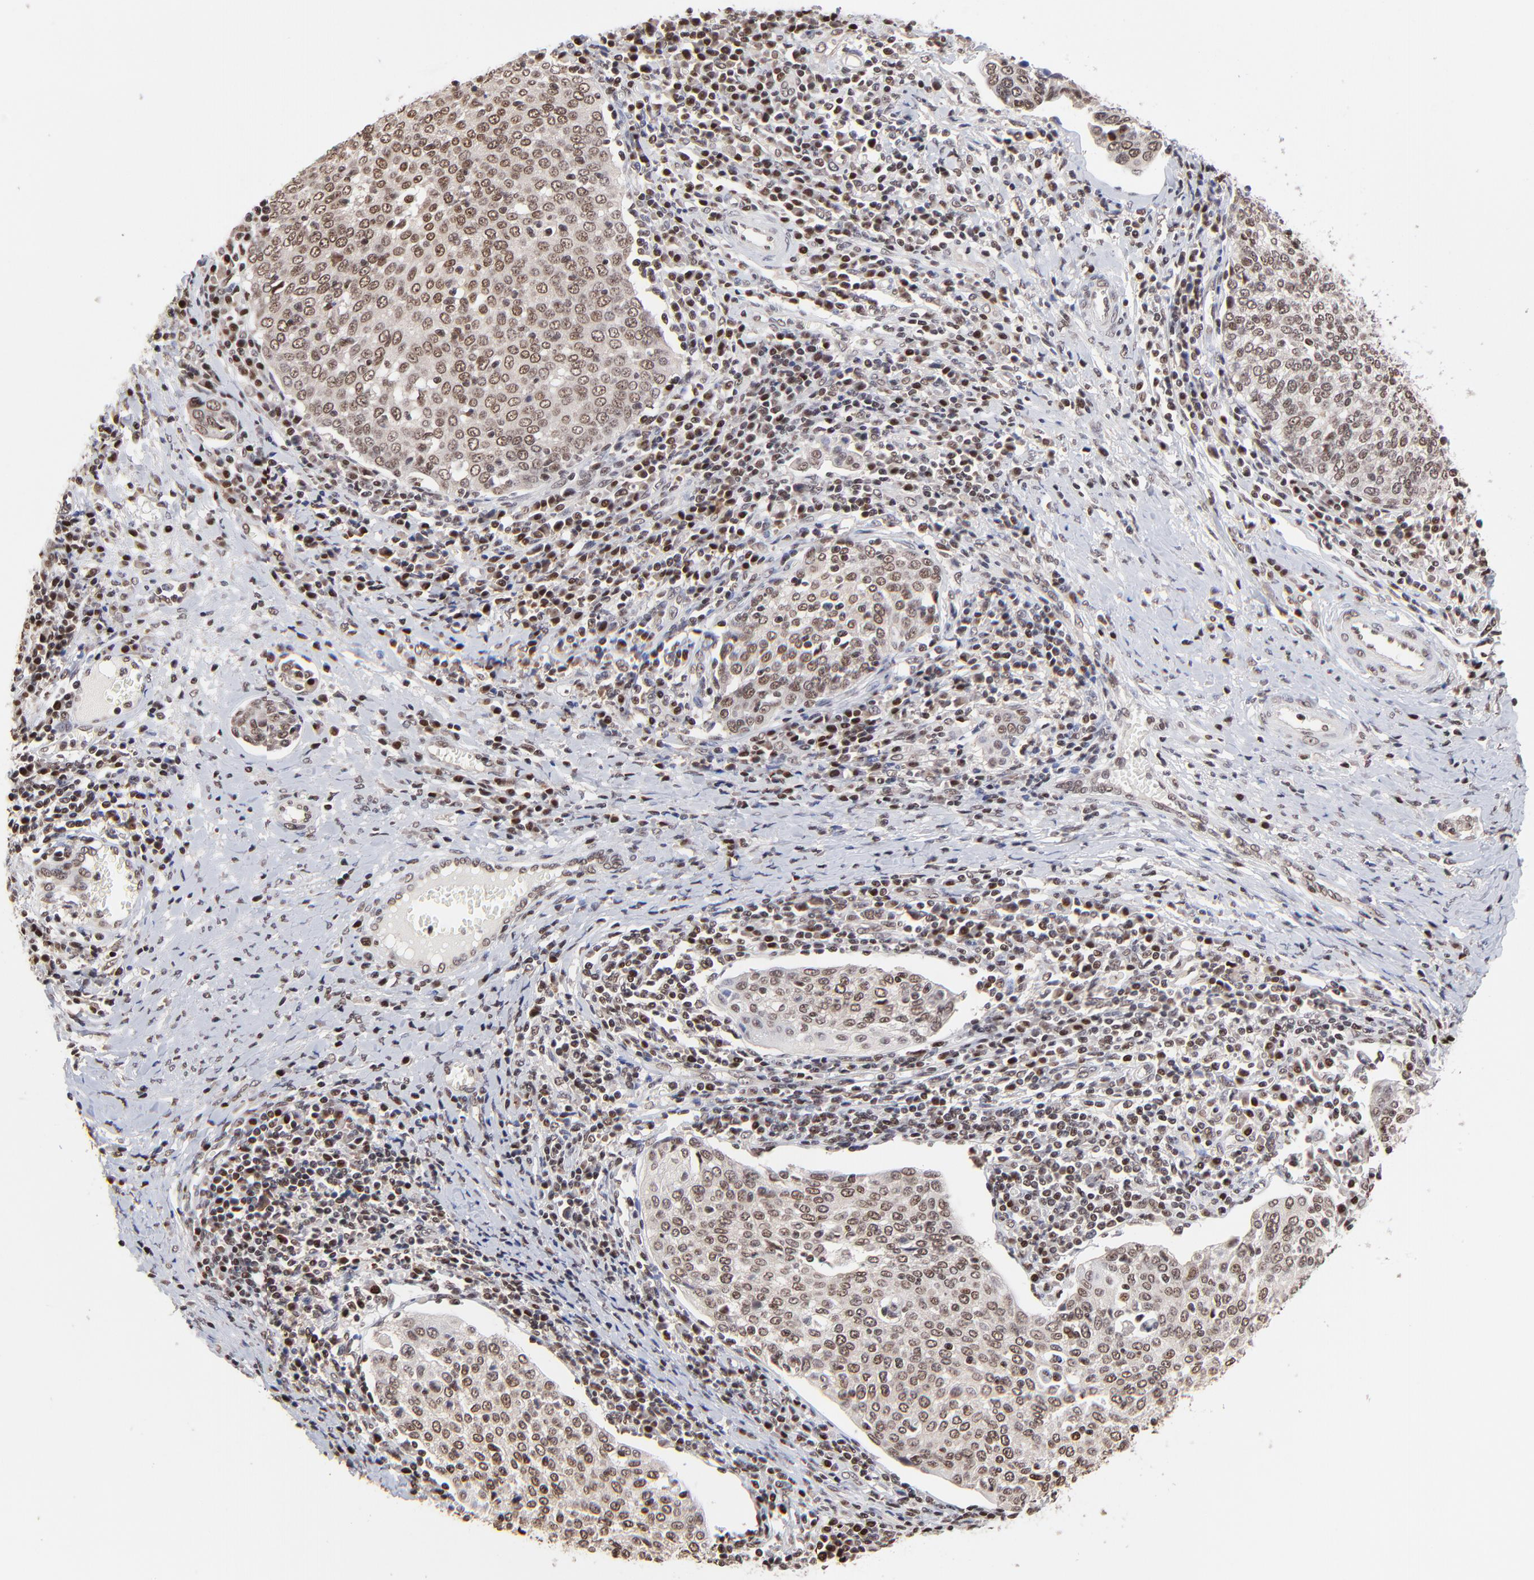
{"staining": {"intensity": "moderate", "quantity": ">75%", "location": "cytoplasmic/membranous,nuclear"}, "tissue": "cervical cancer", "cell_type": "Tumor cells", "image_type": "cancer", "snomed": [{"axis": "morphology", "description": "Squamous cell carcinoma, NOS"}, {"axis": "topography", "description": "Cervix"}], "caption": "A high-resolution micrograph shows immunohistochemistry (IHC) staining of cervical cancer, which reveals moderate cytoplasmic/membranous and nuclear staining in about >75% of tumor cells.", "gene": "DSN1", "patient": {"sex": "female", "age": 40}}